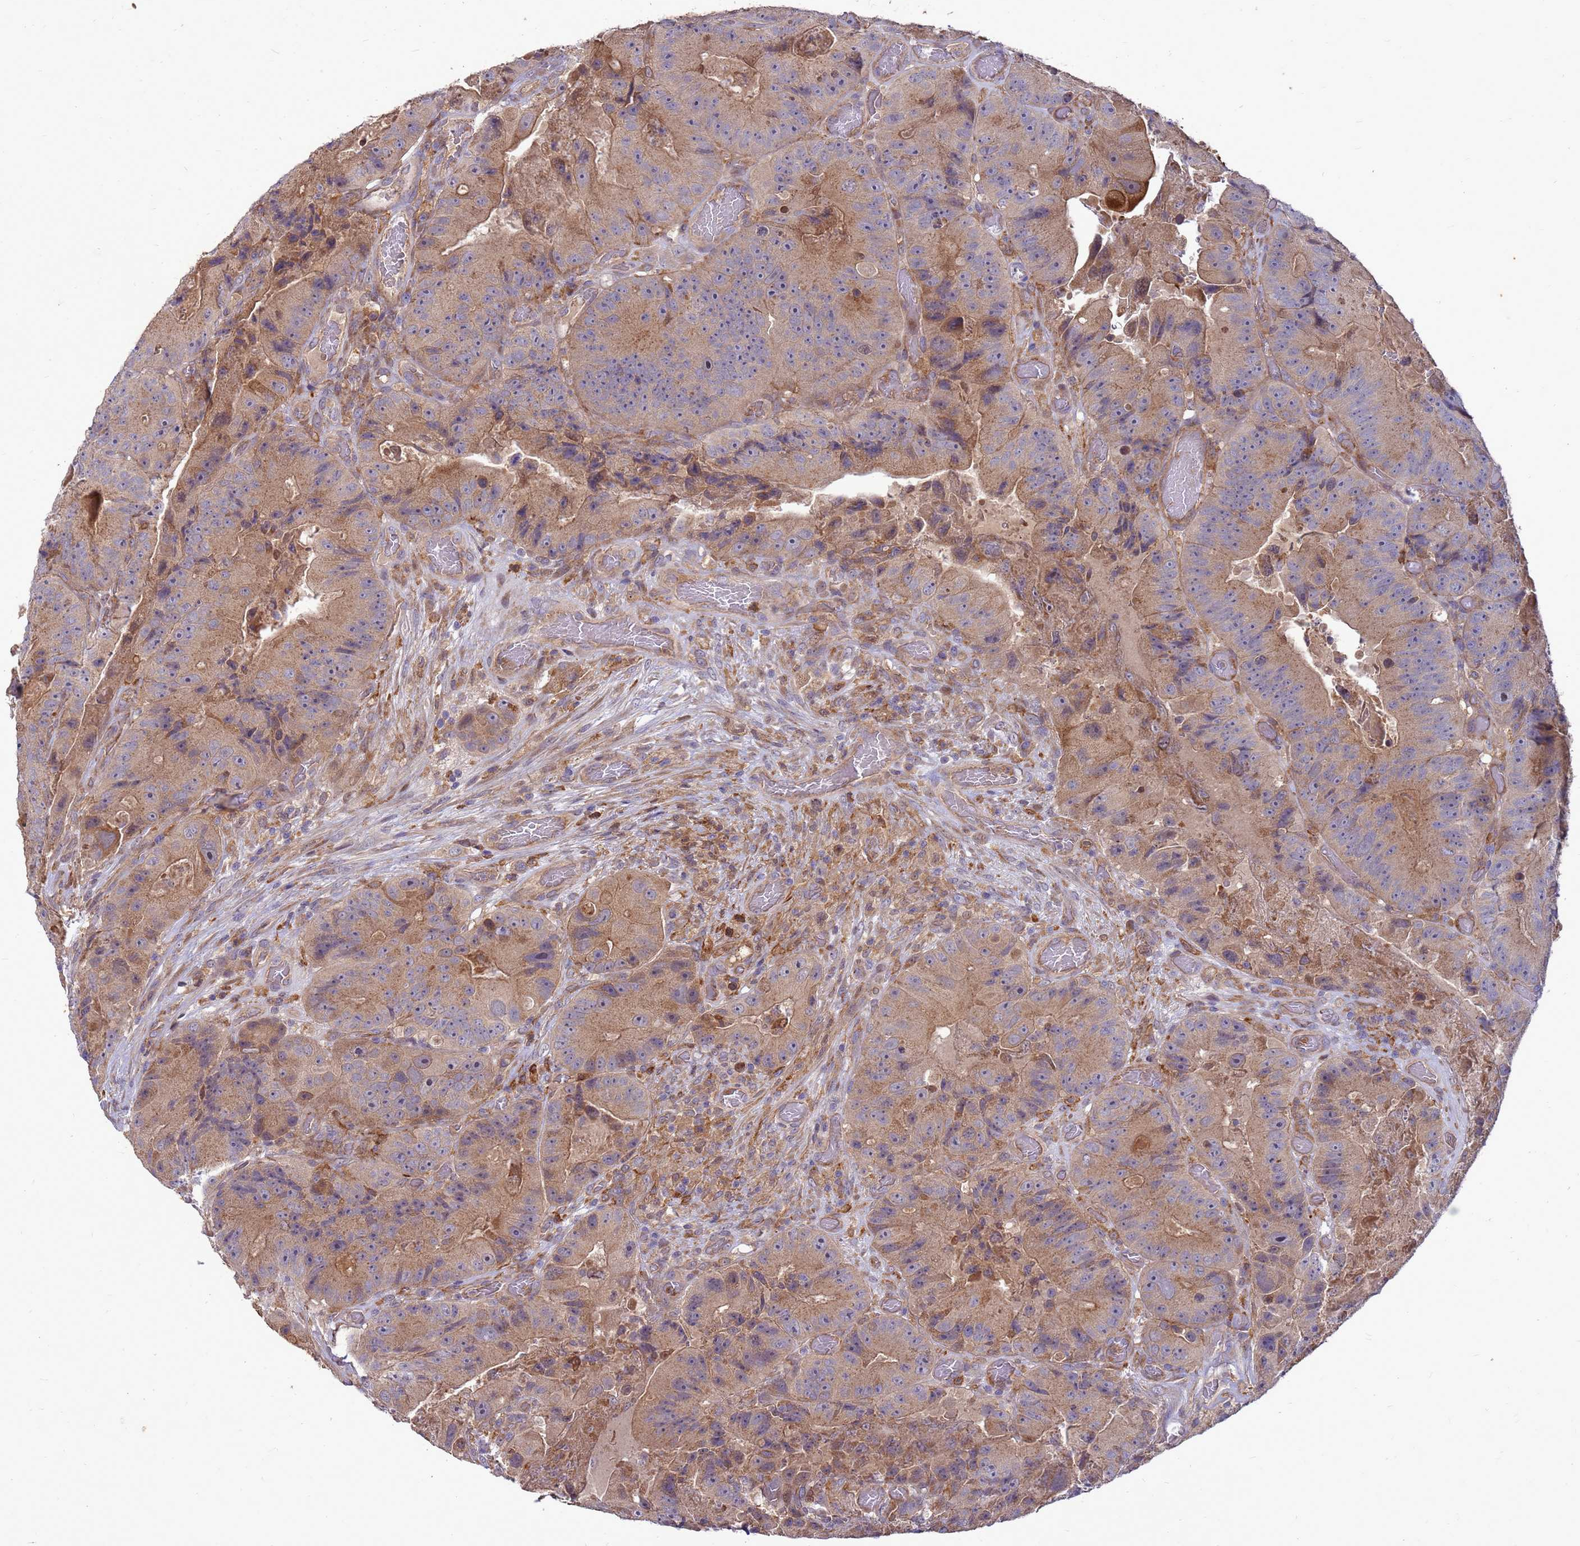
{"staining": {"intensity": "moderate", "quantity": ">75%", "location": "cytoplasmic/membranous"}, "tissue": "colorectal cancer", "cell_type": "Tumor cells", "image_type": "cancer", "snomed": [{"axis": "morphology", "description": "Adenocarcinoma, NOS"}, {"axis": "topography", "description": "Colon"}], "caption": "Human adenocarcinoma (colorectal) stained for a protein (brown) exhibits moderate cytoplasmic/membranous positive positivity in about >75% of tumor cells.", "gene": "RNF215", "patient": {"sex": "female", "age": 86}}